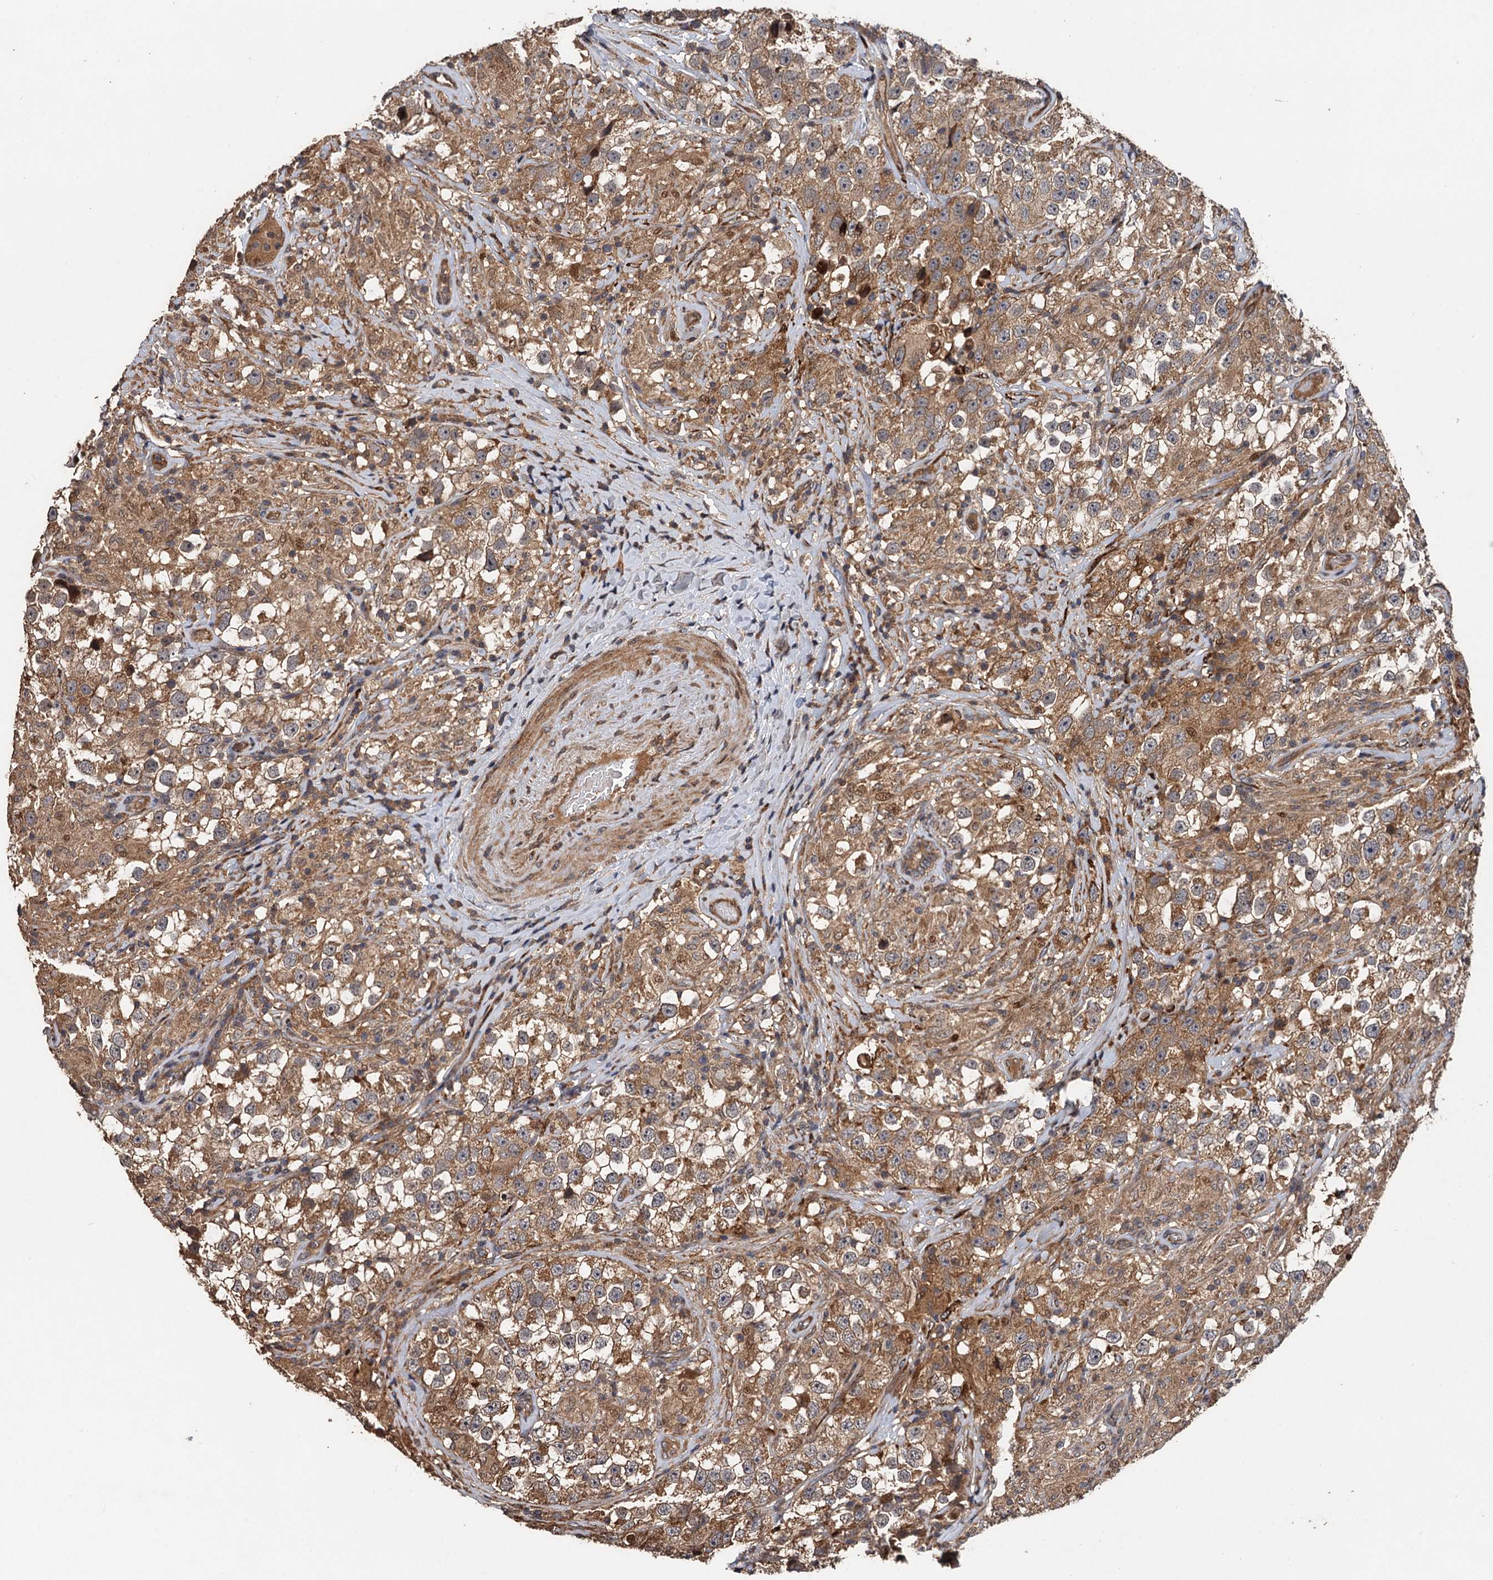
{"staining": {"intensity": "moderate", "quantity": ">75%", "location": "cytoplasmic/membranous"}, "tissue": "testis cancer", "cell_type": "Tumor cells", "image_type": "cancer", "snomed": [{"axis": "morphology", "description": "Seminoma, NOS"}, {"axis": "topography", "description": "Testis"}], "caption": "This is an image of immunohistochemistry staining of testis cancer (seminoma), which shows moderate positivity in the cytoplasmic/membranous of tumor cells.", "gene": "TMEM39B", "patient": {"sex": "male", "age": 46}}